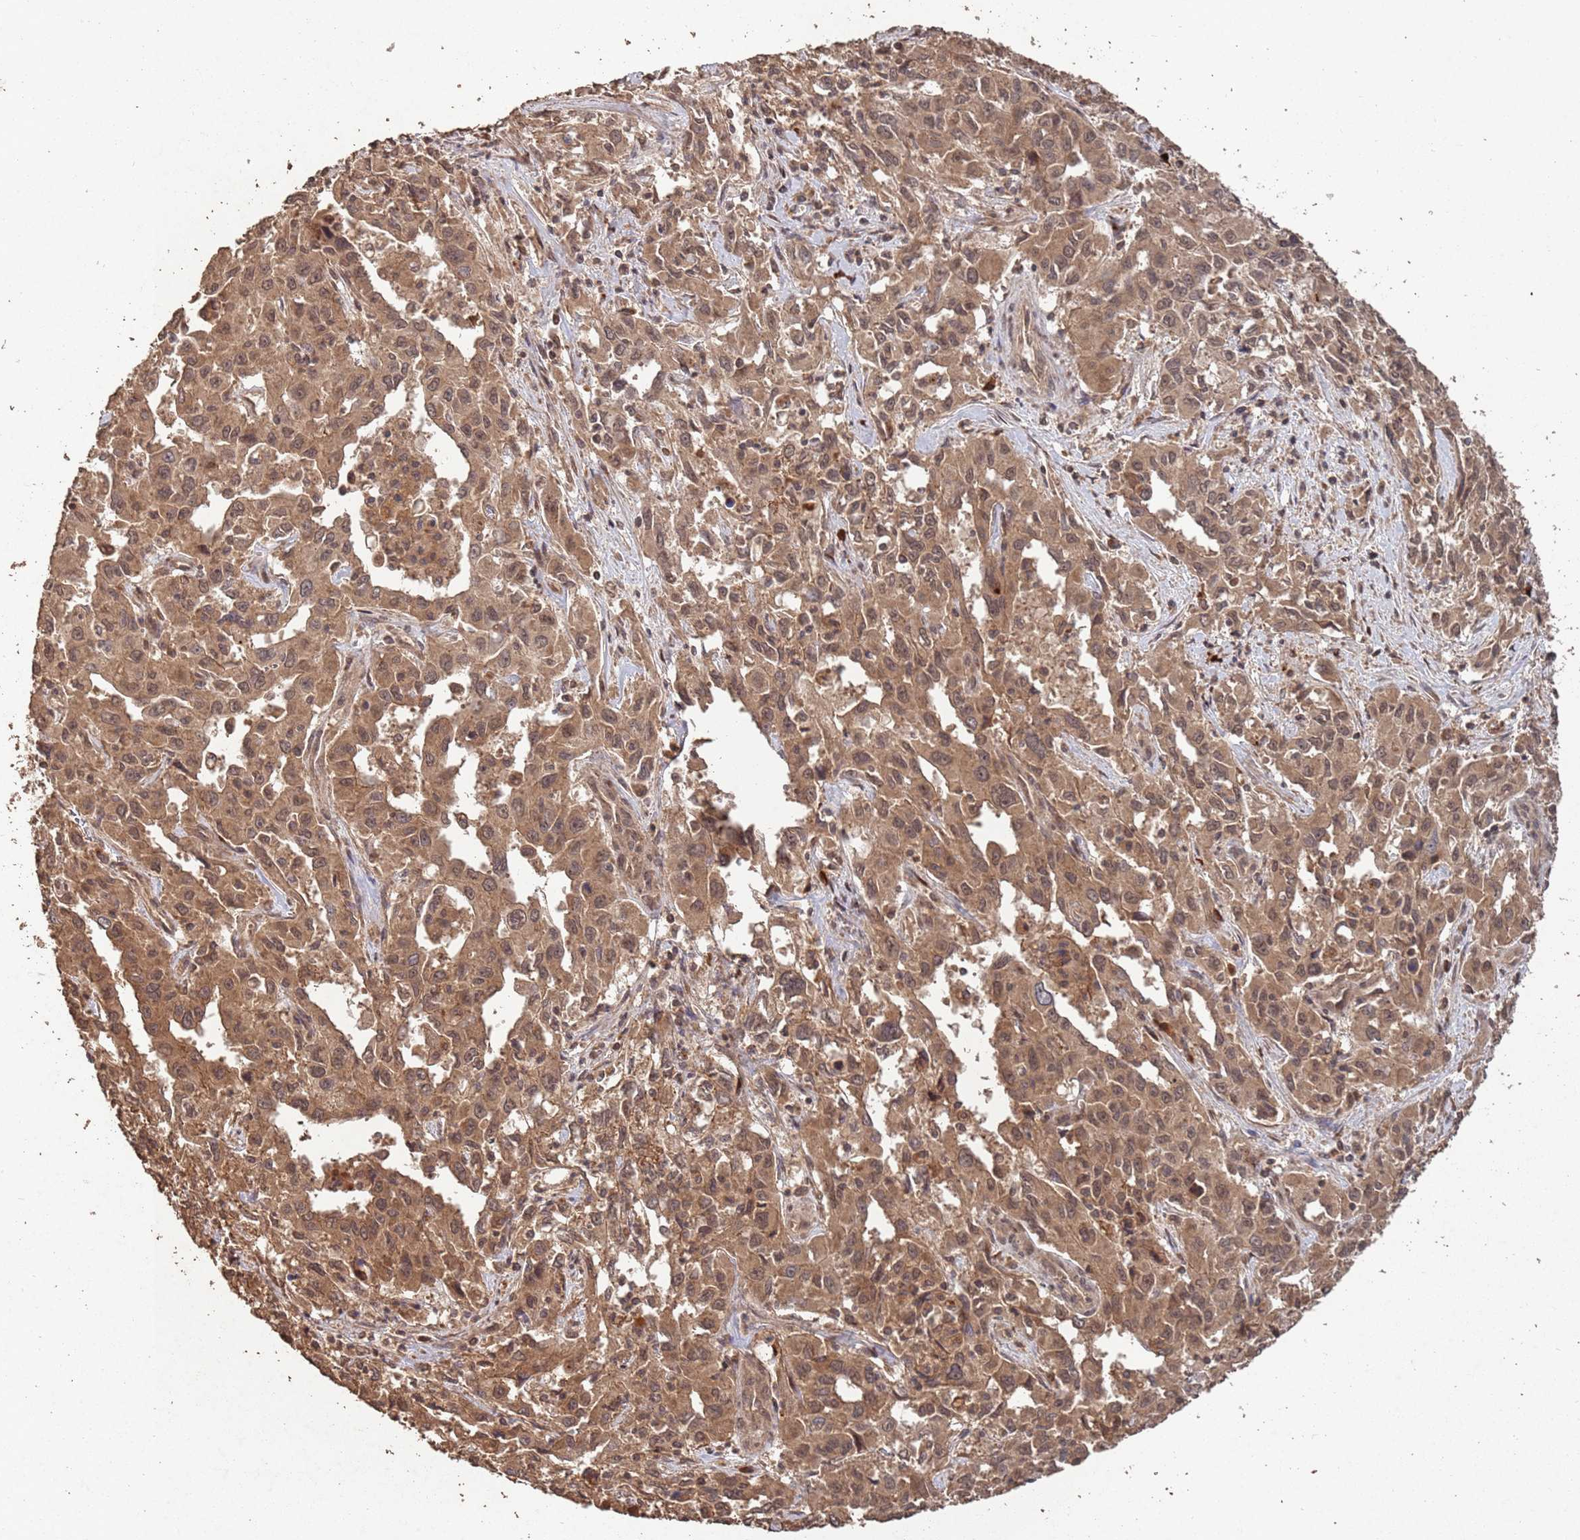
{"staining": {"intensity": "moderate", "quantity": ">75%", "location": "cytoplasmic/membranous,nuclear"}, "tissue": "liver cancer", "cell_type": "Tumor cells", "image_type": "cancer", "snomed": [{"axis": "morphology", "description": "Carcinoma, Hepatocellular, NOS"}, {"axis": "topography", "description": "Liver"}], "caption": "Approximately >75% of tumor cells in liver hepatocellular carcinoma display moderate cytoplasmic/membranous and nuclear protein positivity as visualized by brown immunohistochemical staining.", "gene": "FRAT1", "patient": {"sex": "male", "age": 63}}